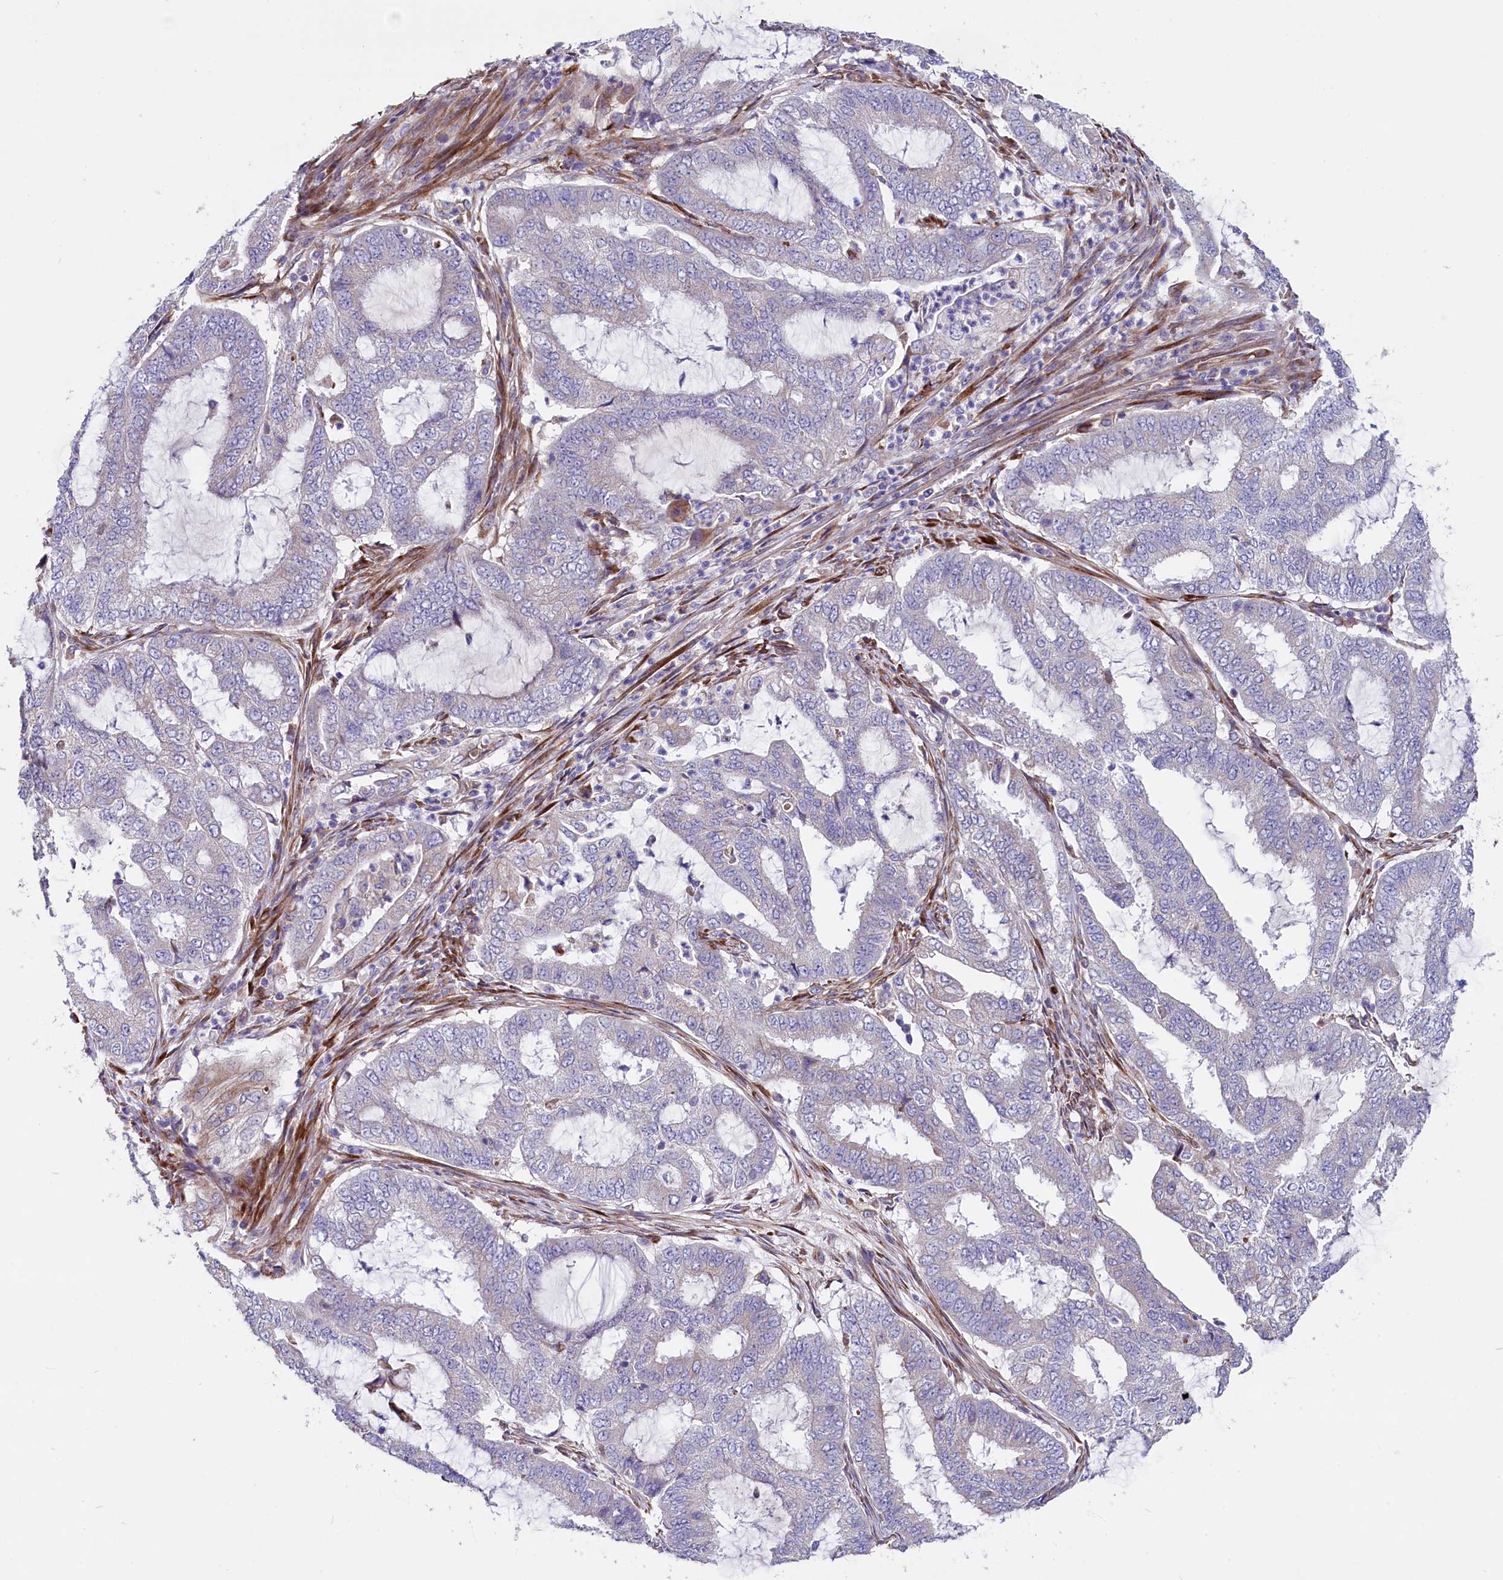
{"staining": {"intensity": "negative", "quantity": "none", "location": "none"}, "tissue": "endometrial cancer", "cell_type": "Tumor cells", "image_type": "cancer", "snomed": [{"axis": "morphology", "description": "Adenocarcinoma, NOS"}, {"axis": "topography", "description": "Endometrium"}], "caption": "This is an immunohistochemistry image of human endometrial cancer (adenocarcinoma). There is no positivity in tumor cells.", "gene": "GPR108", "patient": {"sex": "female", "age": 51}}